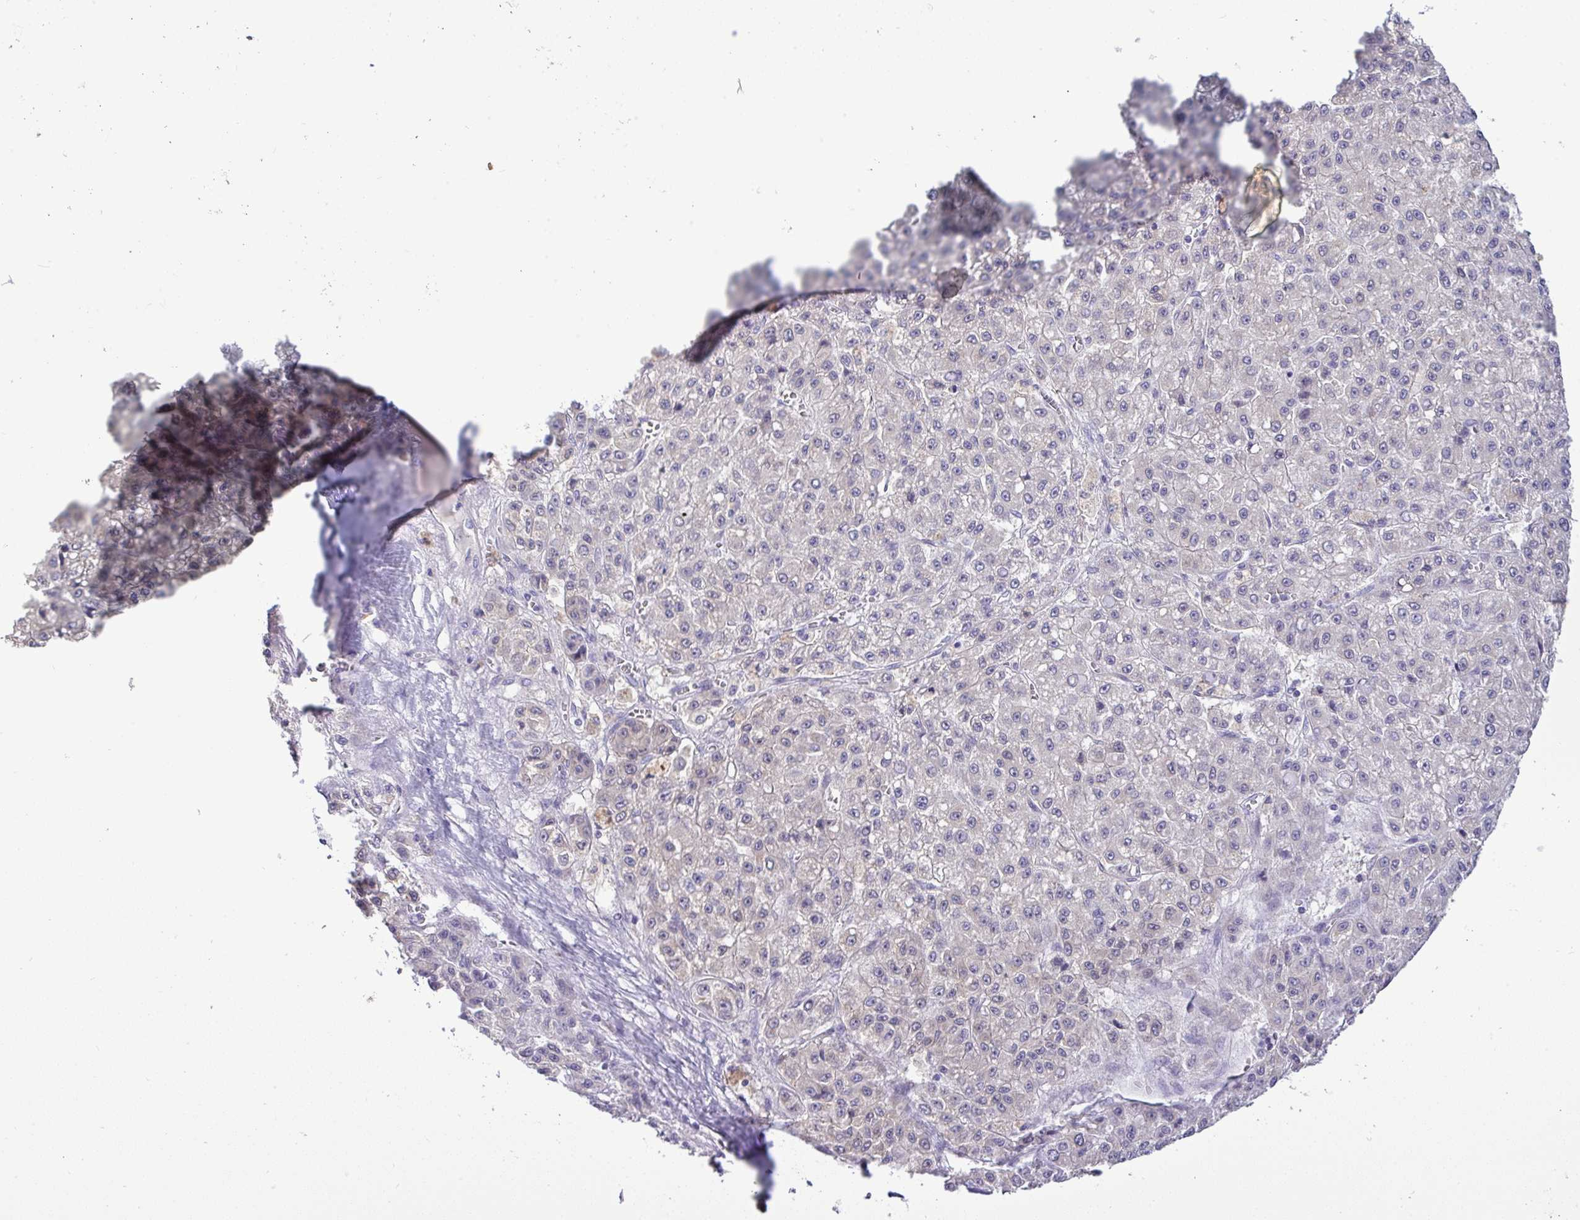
{"staining": {"intensity": "weak", "quantity": "<25%", "location": "cytoplasmic/membranous"}, "tissue": "liver cancer", "cell_type": "Tumor cells", "image_type": "cancer", "snomed": [{"axis": "morphology", "description": "Carcinoma, Hepatocellular, NOS"}, {"axis": "topography", "description": "Liver"}], "caption": "Immunohistochemistry image of neoplastic tissue: liver cancer (hepatocellular carcinoma) stained with DAB reveals no significant protein staining in tumor cells.", "gene": "ST8SIA2", "patient": {"sex": "male", "age": 70}}